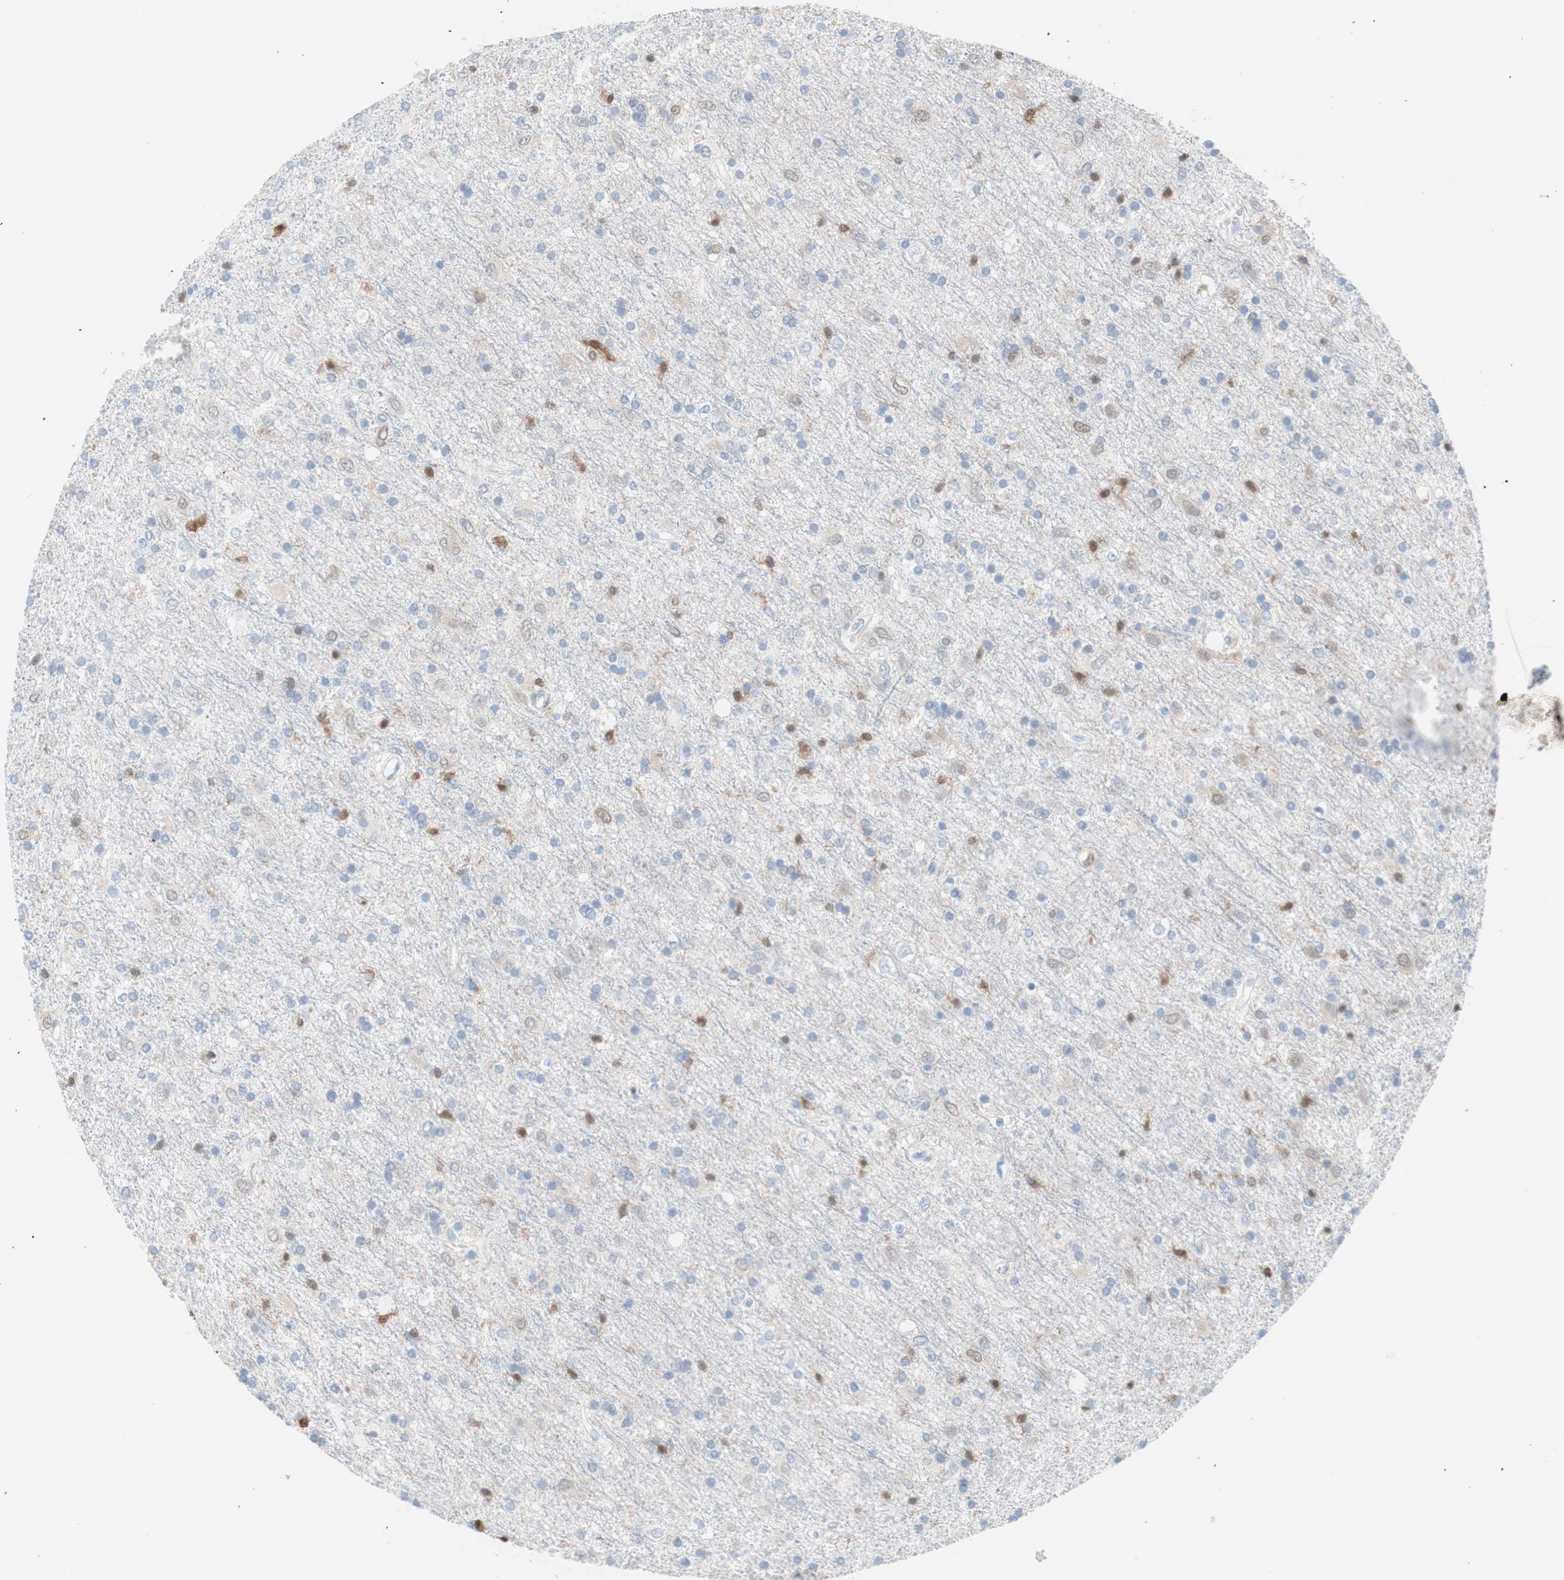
{"staining": {"intensity": "moderate", "quantity": "<25%", "location": "nuclear"}, "tissue": "glioma", "cell_type": "Tumor cells", "image_type": "cancer", "snomed": [{"axis": "morphology", "description": "Glioma, malignant, Low grade"}, {"axis": "topography", "description": "Brain"}], "caption": "Immunohistochemical staining of malignant glioma (low-grade) reveals low levels of moderate nuclear positivity in approximately <25% of tumor cells. The staining was performed using DAB, with brown indicating positive protein expression. Nuclei are stained blue with hematoxylin.", "gene": "IL18", "patient": {"sex": "male", "age": 77}}